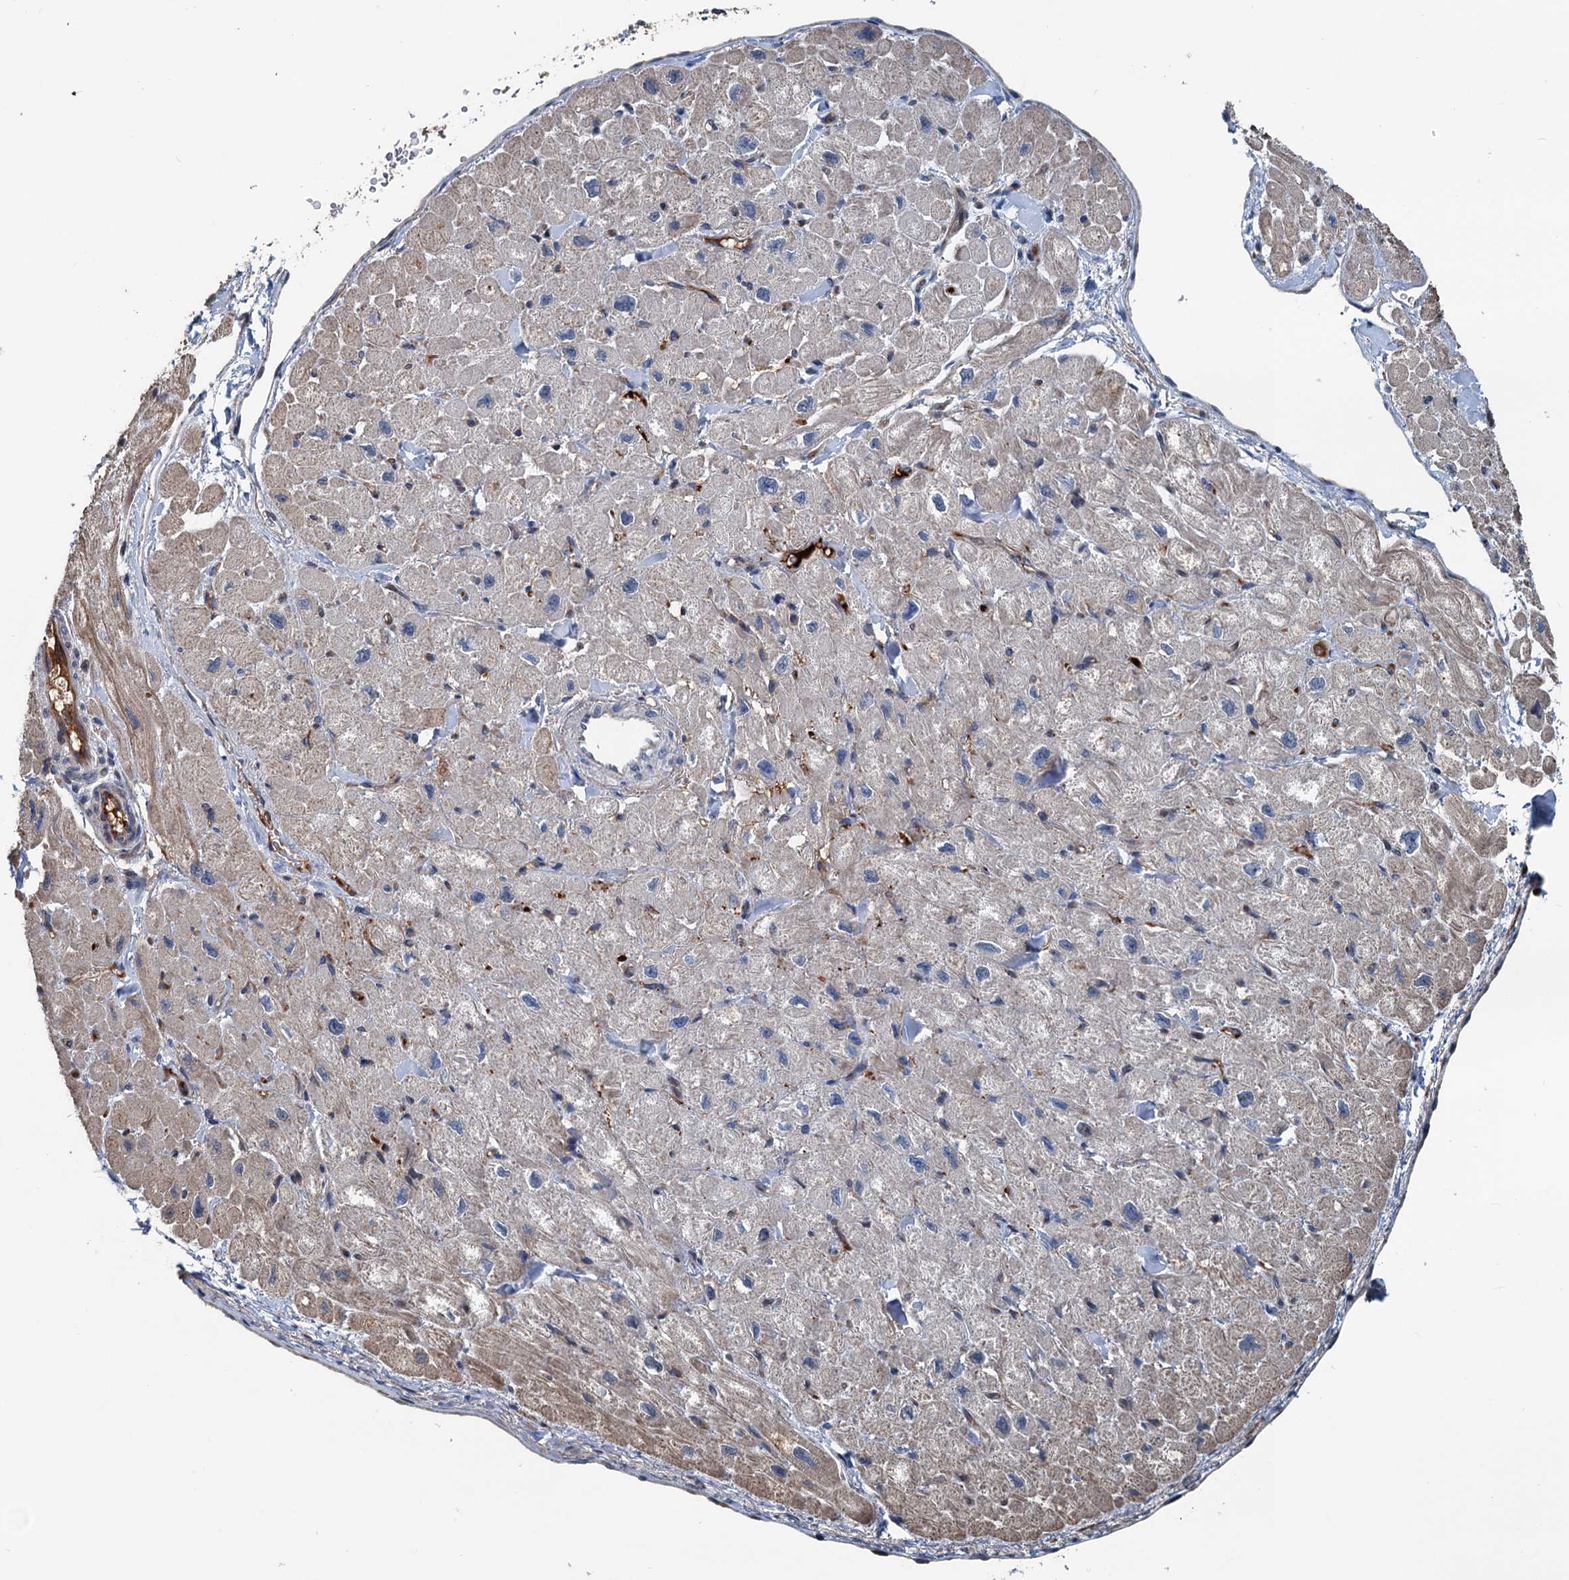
{"staining": {"intensity": "moderate", "quantity": "25%-75%", "location": "cytoplasmic/membranous"}, "tissue": "heart muscle", "cell_type": "Cardiomyocytes", "image_type": "normal", "snomed": [{"axis": "morphology", "description": "Normal tissue, NOS"}, {"axis": "topography", "description": "Heart"}], "caption": "Moderate cytoplasmic/membranous protein expression is present in approximately 25%-75% of cardiomyocytes in heart muscle. (DAB IHC, brown staining for protein, blue staining for nuclei).", "gene": "TEDC1", "patient": {"sex": "male", "age": 65}}